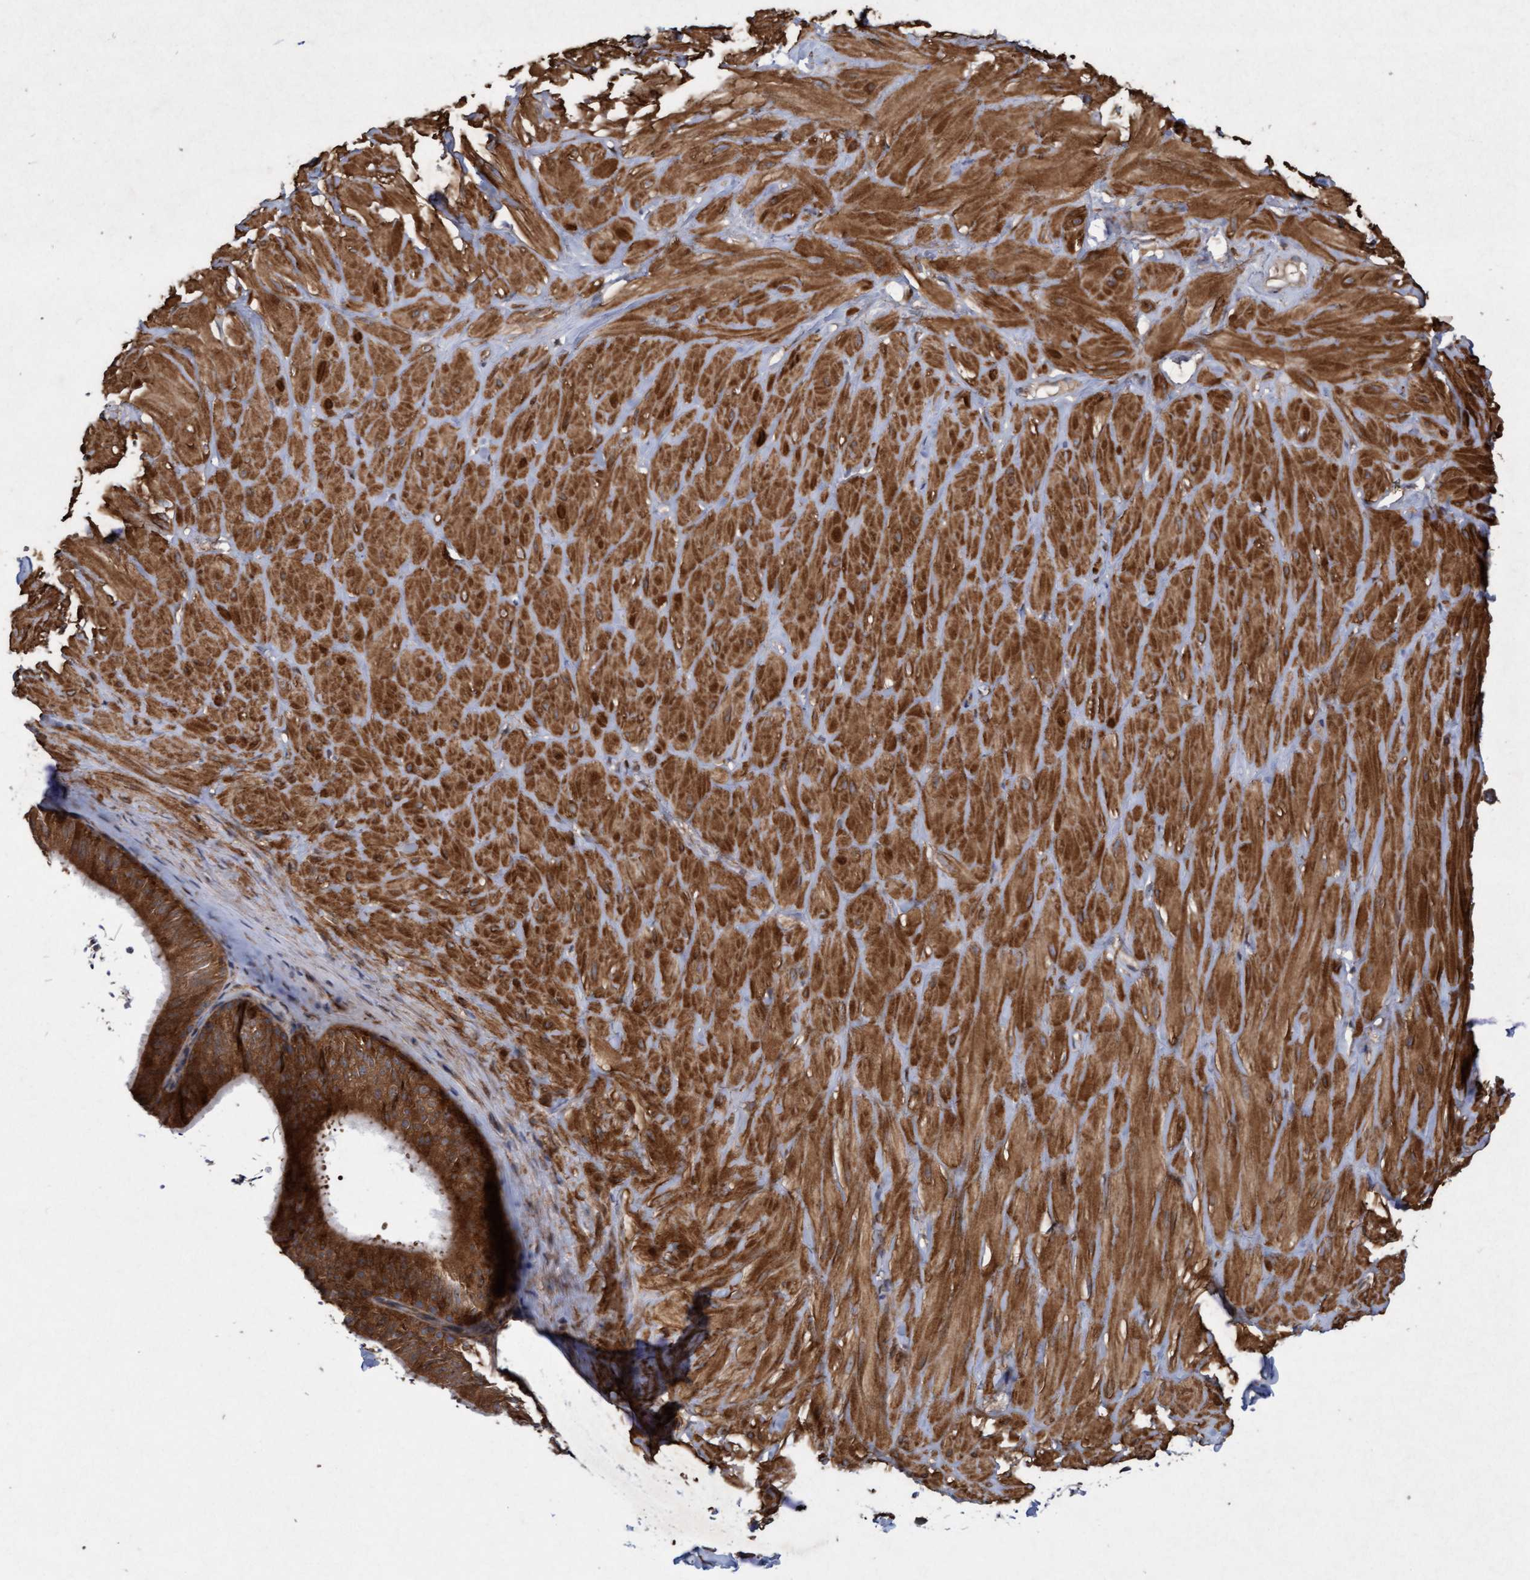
{"staining": {"intensity": "moderate", "quantity": "25%-75%", "location": "cytoplasmic/membranous"}, "tissue": "adipose tissue", "cell_type": "Adipocytes", "image_type": "normal", "snomed": [{"axis": "morphology", "description": "Normal tissue, NOS"}, {"axis": "topography", "description": "Adipose tissue"}, {"axis": "topography", "description": "Vascular tissue"}, {"axis": "topography", "description": "Peripheral nerve tissue"}], "caption": "Adipose tissue stained with immunohistochemistry (IHC) demonstrates moderate cytoplasmic/membranous expression in about 25%-75% of adipocytes. The protein is stained brown, and the nuclei are stained in blue (DAB (3,3'-diaminobenzidine) IHC with brightfield microscopy, high magnification).", "gene": "ELP5", "patient": {"sex": "male", "age": 25}}